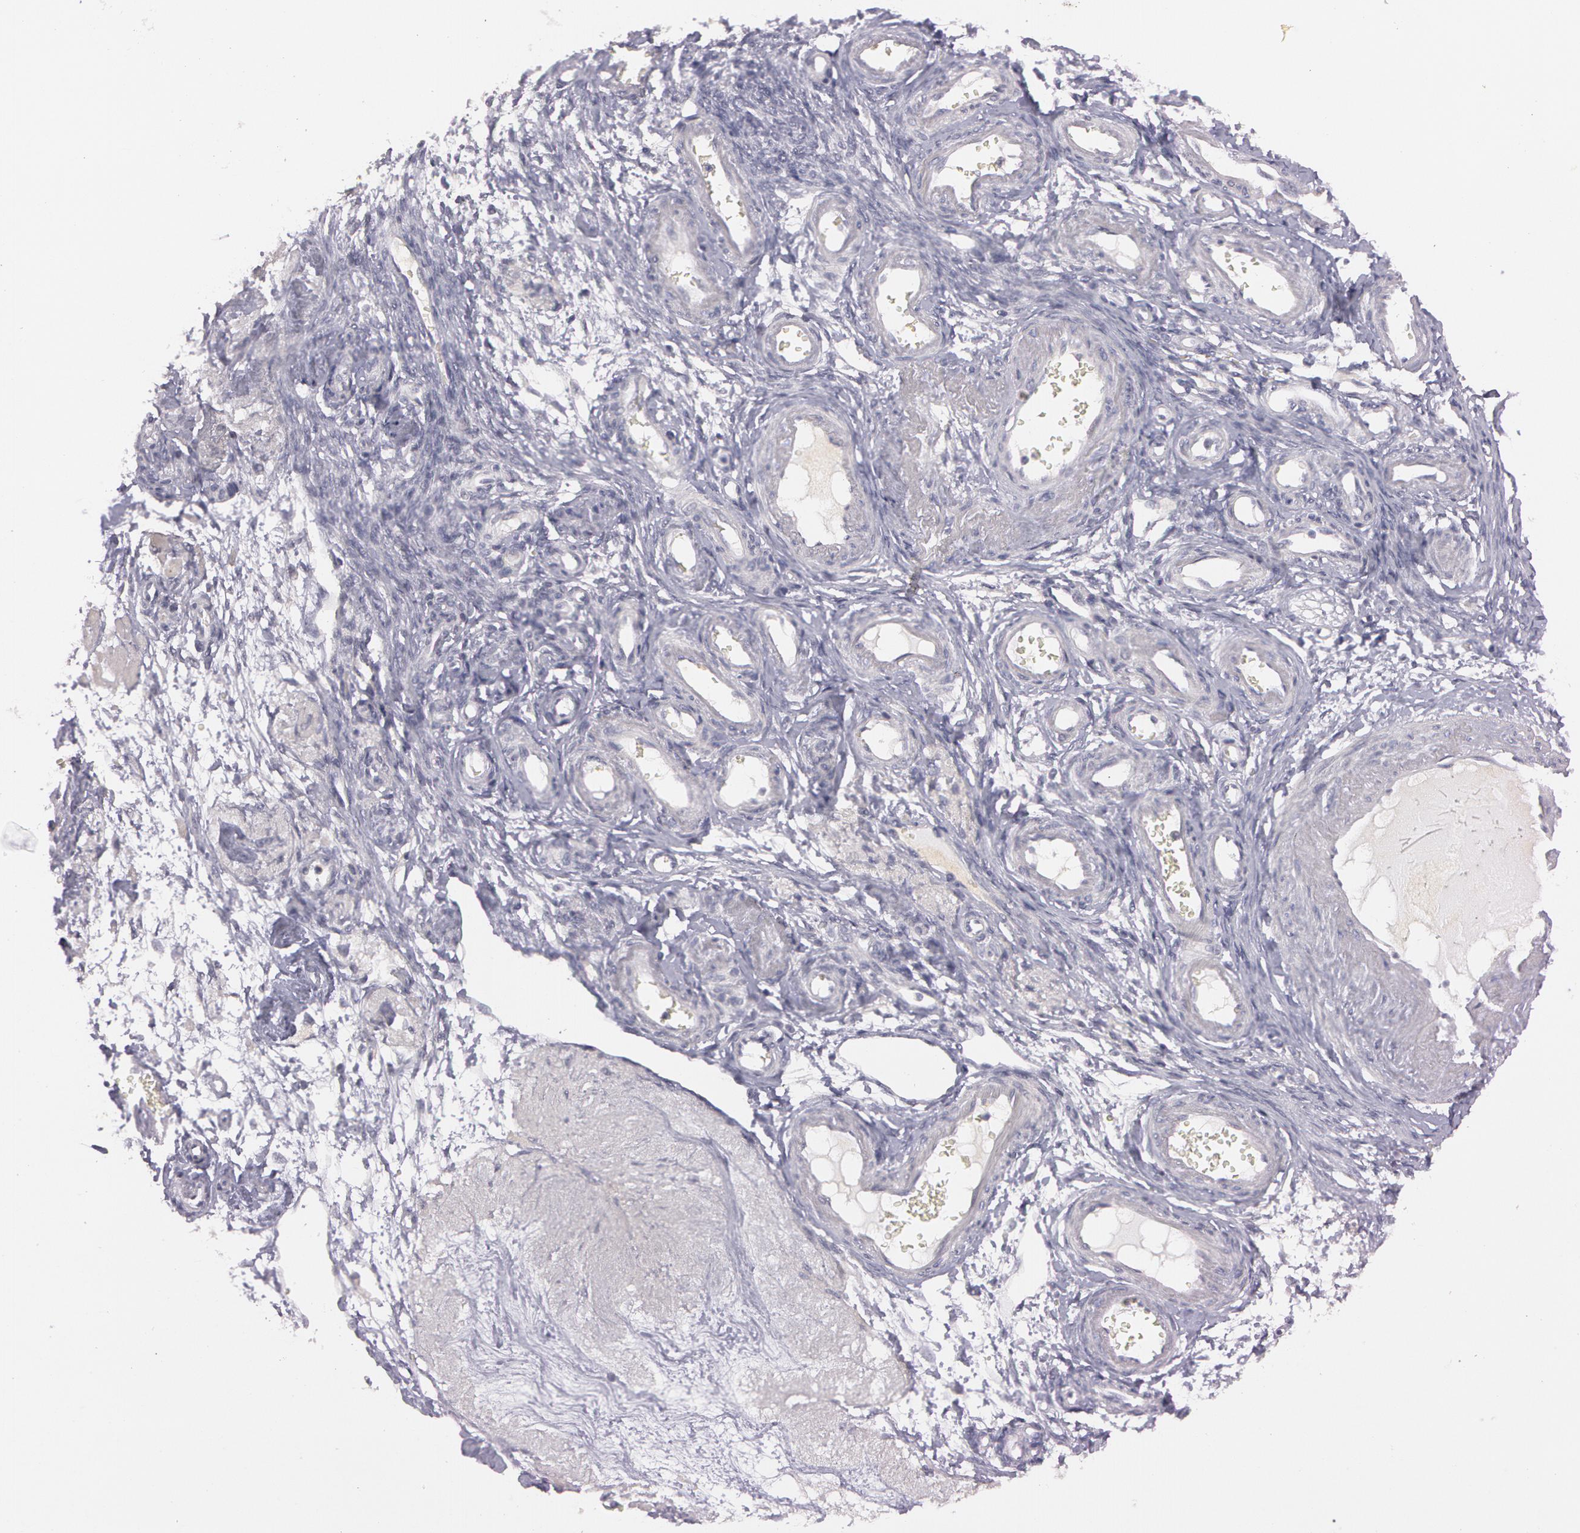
{"staining": {"intensity": "negative", "quantity": "none", "location": "none"}, "tissue": "ovarian cancer", "cell_type": "Tumor cells", "image_type": "cancer", "snomed": [{"axis": "morphology", "description": "Cystadenocarcinoma, mucinous, NOS"}, {"axis": "topography", "description": "Ovary"}], "caption": "IHC of human ovarian cancer displays no expression in tumor cells.", "gene": "MXRA5", "patient": {"sex": "female", "age": 57}}